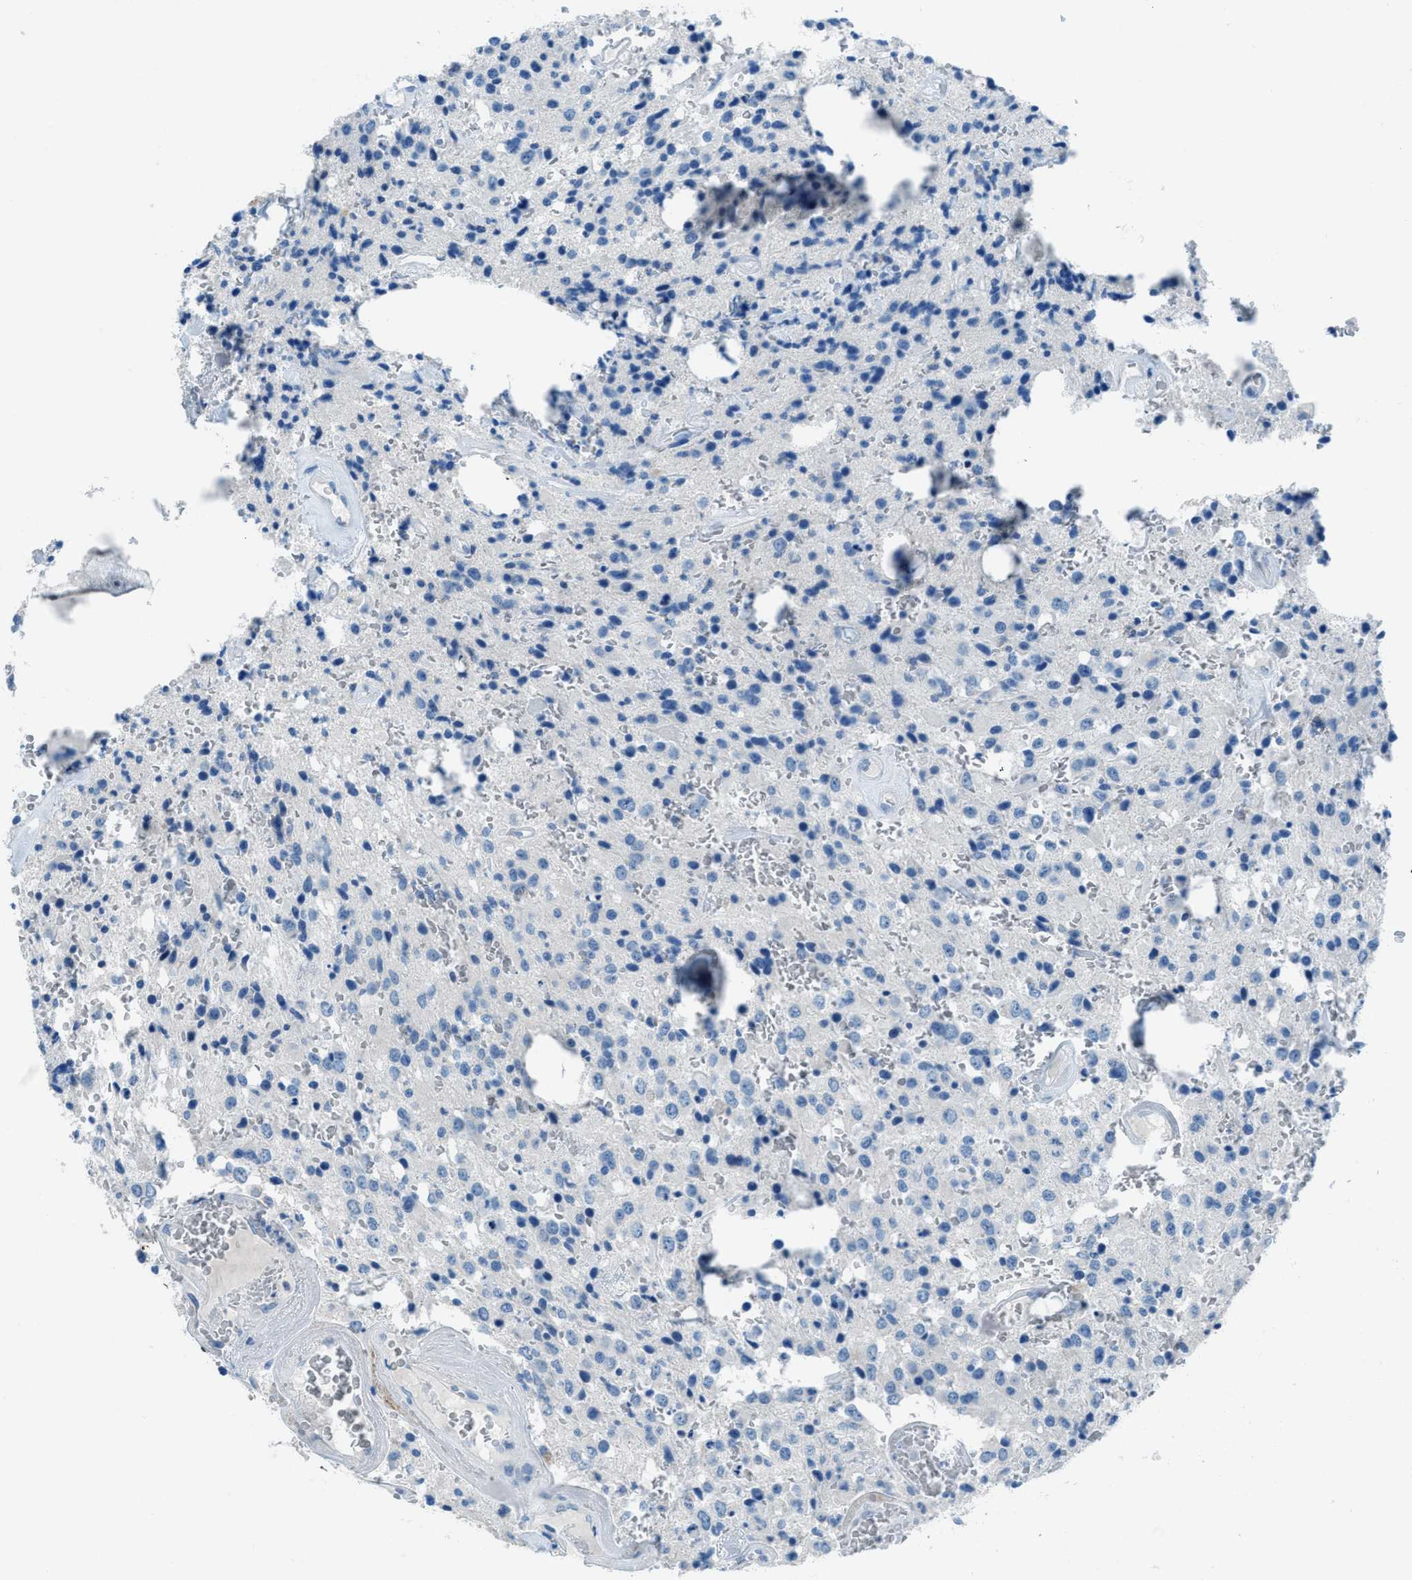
{"staining": {"intensity": "negative", "quantity": "none", "location": "none"}, "tissue": "glioma", "cell_type": "Tumor cells", "image_type": "cancer", "snomed": [{"axis": "morphology", "description": "Glioma, malignant, Low grade"}, {"axis": "topography", "description": "Brain"}], "caption": "The IHC histopathology image has no significant expression in tumor cells of glioma tissue.", "gene": "ACAN", "patient": {"sex": "male", "age": 58}}